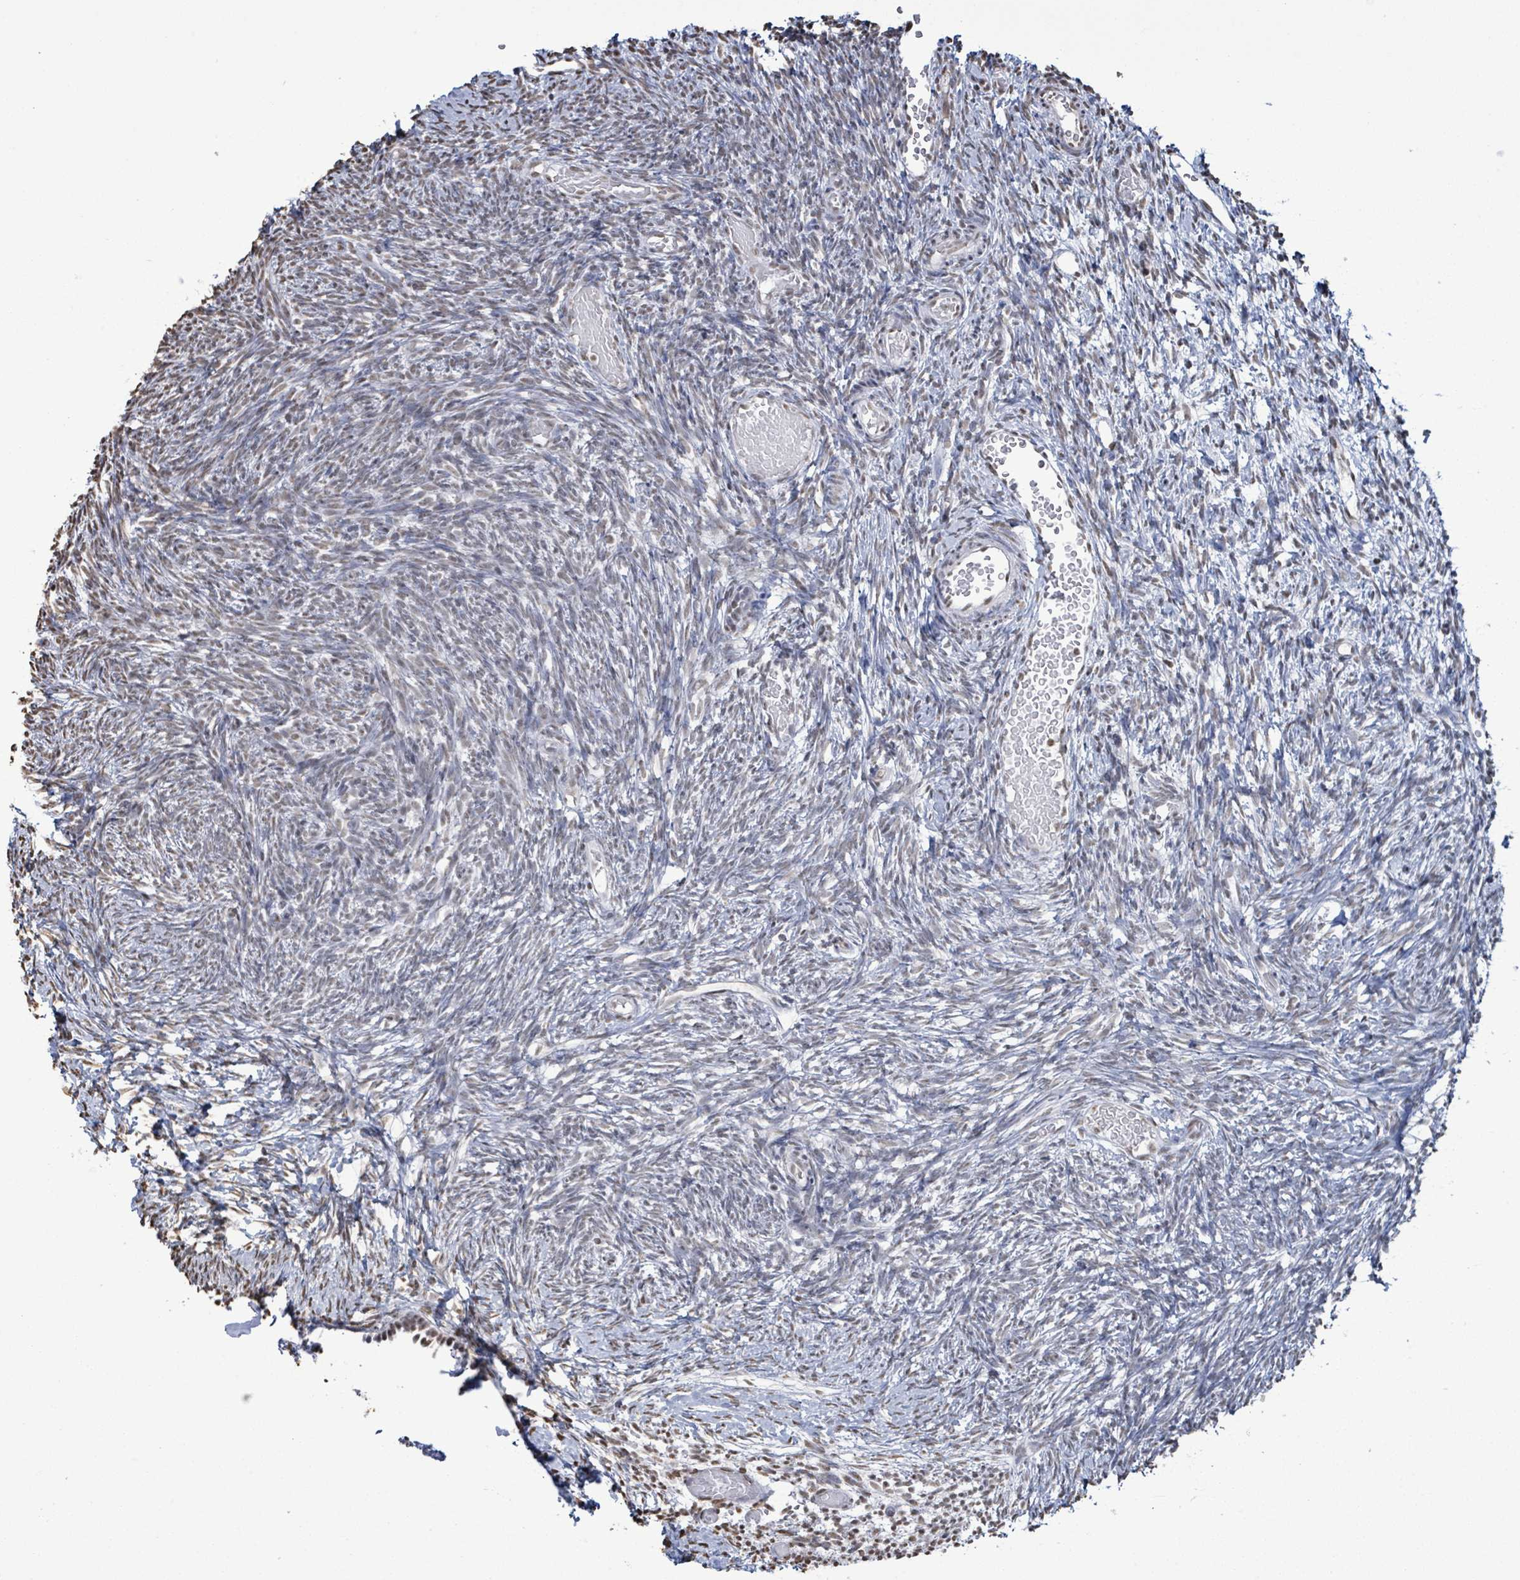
{"staining": {"intensity": "weak", "quantity": ">75%", "location": "nuclear"}, "tissue": "ovary", "cell_type": "Follicle cells", "image_type": "normal", "snomed": [{"axis": "morphology", "description": "Normal tissue, NOS"}, {"axis": "topography", "description": "Ovary"}], "caption": "Protein expression by immunohistochemistry (IHC) demonstrates weak nuclear positivity in about >75% of follicle cells in benign ovary.", "gene": "SAMD14", "patient": {"sex": "female", "age": 39}}